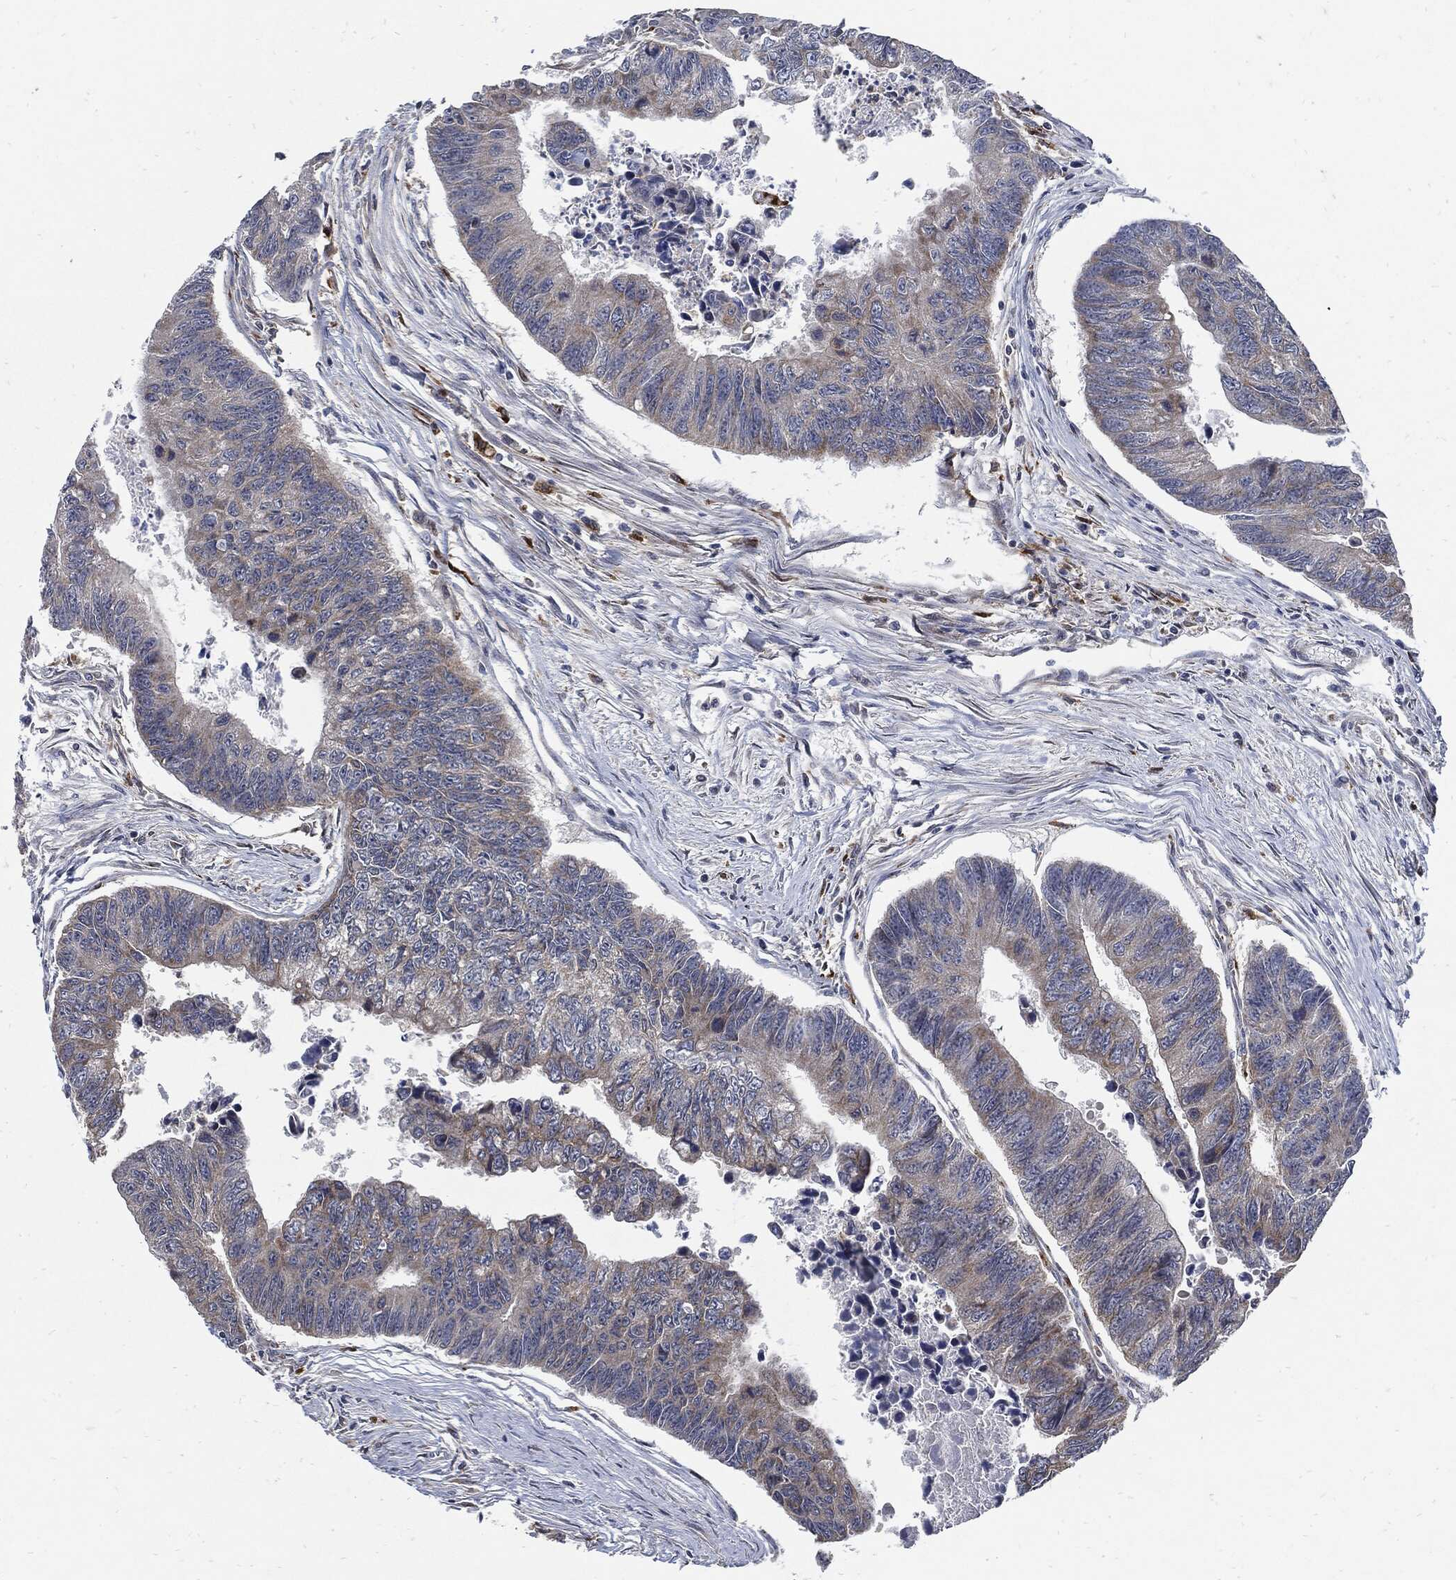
{"staining": {"intensity": "negative", "quantity": "none", "location": "none"}, "tissue": "colorectal cancer", "cell_type": "Tumor cells", "image_type": "cancer", "snomed": [{"axis": "morphology", "description": "Adenocarcinoma, NOS"}, {"axis": "topography", "description": "Colon"}], "caption": "Colorectal adenocarcinoma was stained to show a protein in brown. There is no significant expression in tumor cells. (DAB (3,3'-diaminobenzidine) immunohistochemistry (IHC), high magnification).", "gene": "SLC31A2", "patient": {"sex": "female", "age": 65}}